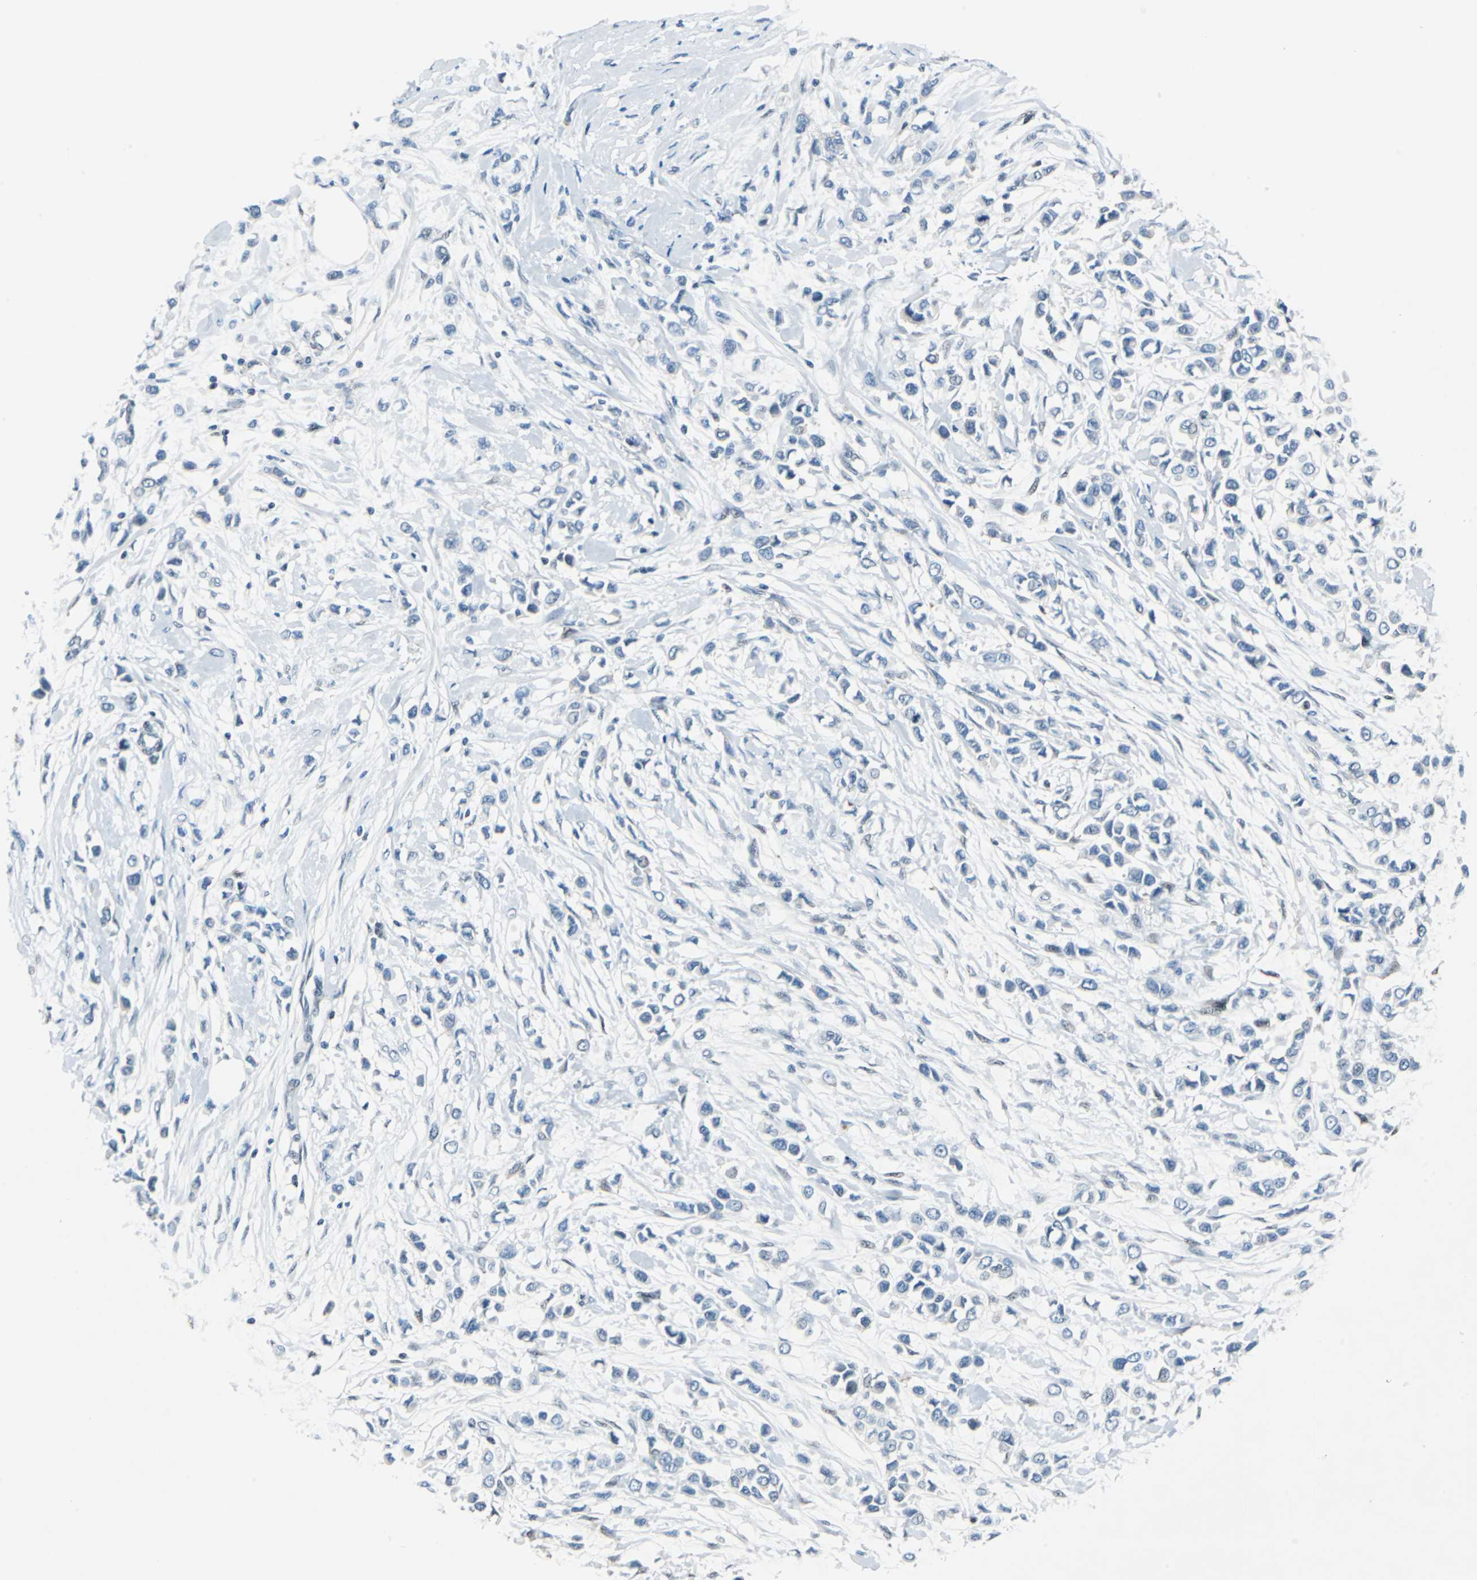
{"staining": {"intensity": "negative", "quantity": "none", "location": "none"}, "tissue": "breast cancer", "cell_type": "Tumor cells", "image_type": "cancer", "snomed": [{"axis": "morphology", "description": "Lobular carcinoma"}, {"axis": "topography", "description": "Breast"}], "caption": "Immunohistochemistry (IHC) micrograph of breast cancer stained for a protein (brown), which reveals no staining in tumor cells. (IHC, brightfield microscopy, high magnification).", "gene": "HCFC2", "patient": {"sex": "female", "age": 51}}